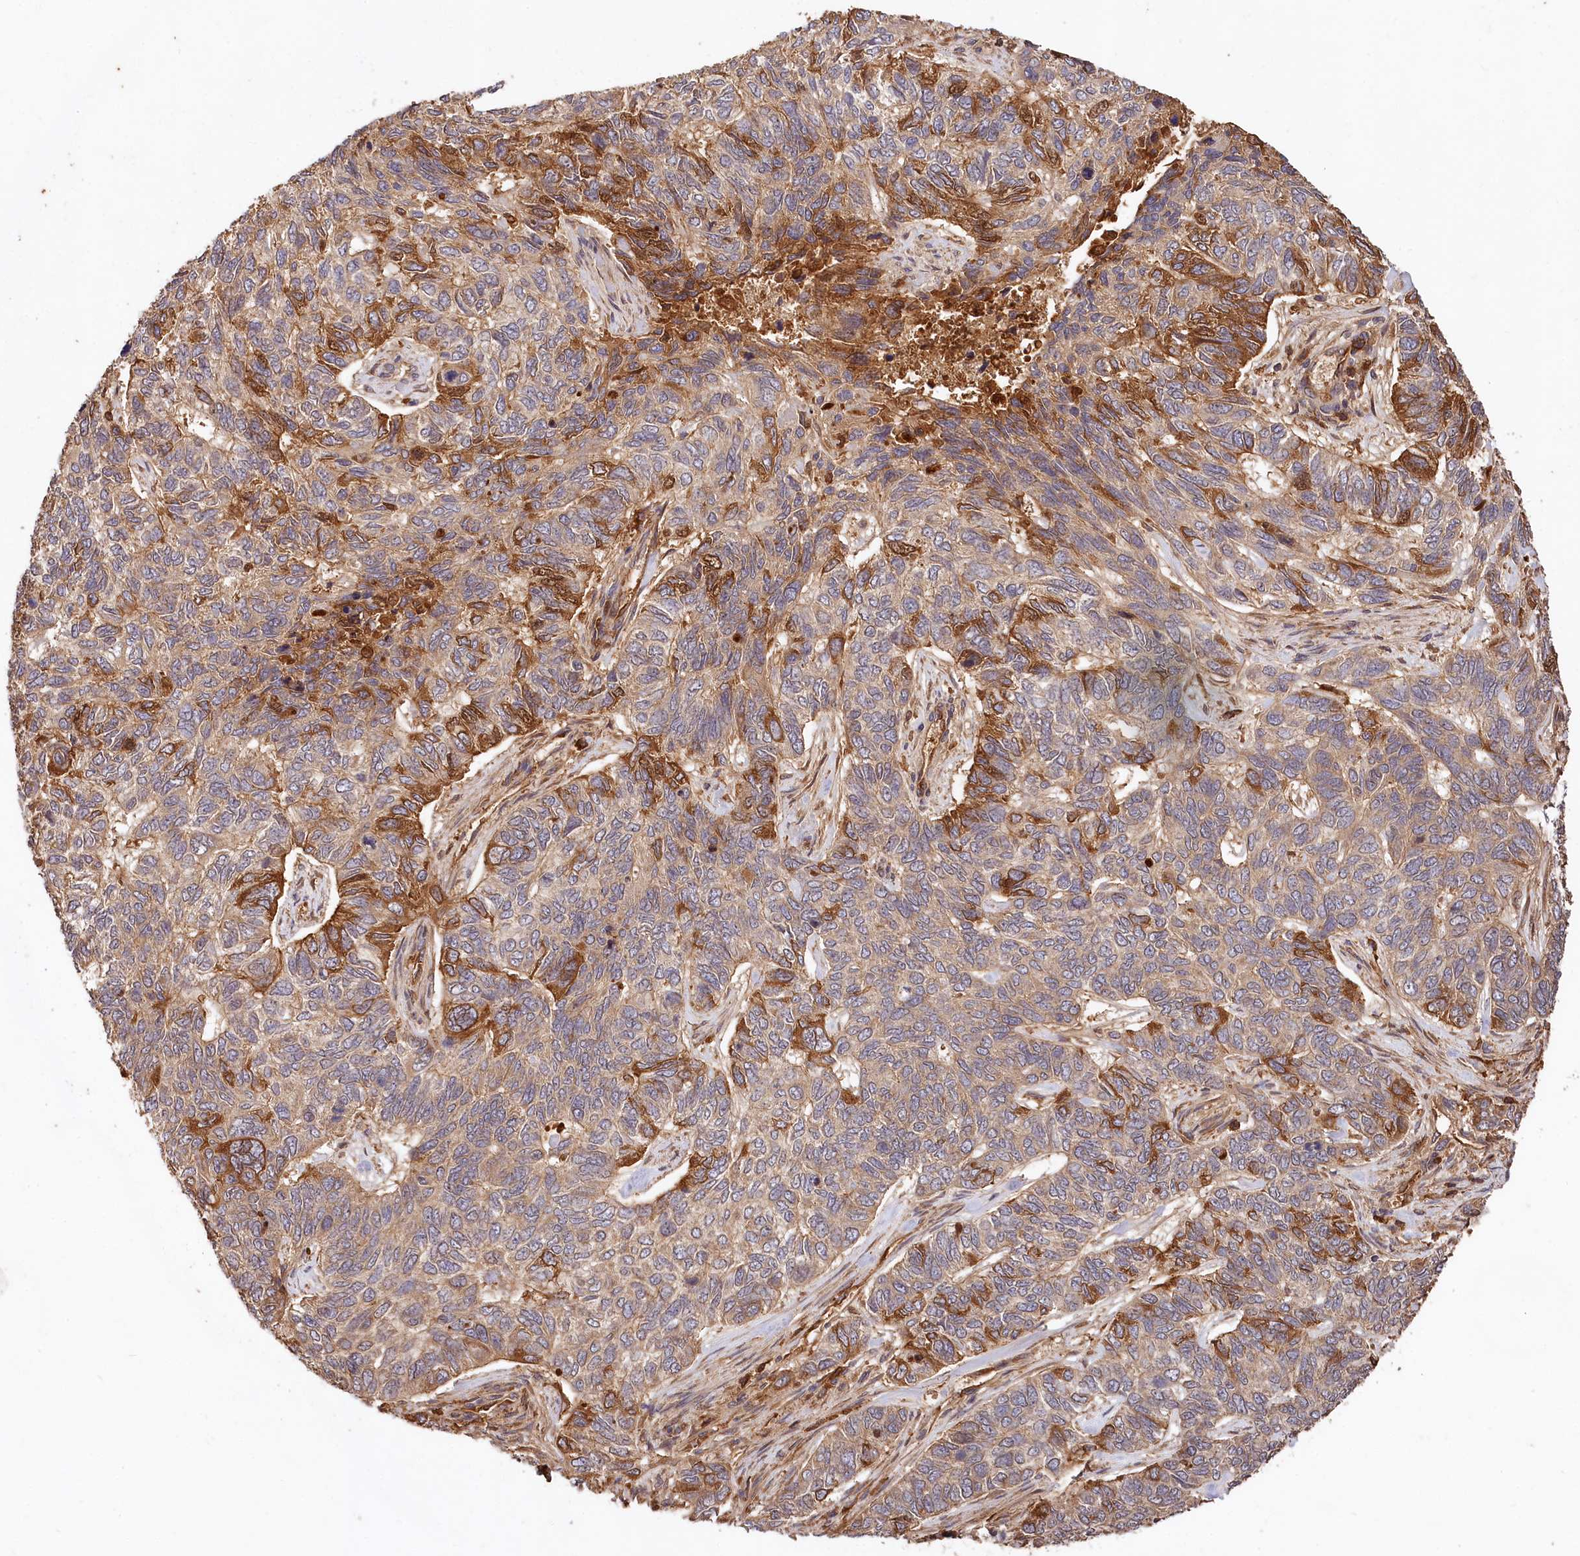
{"staining": {"intensity": "strong", "quantity": "<25%", "location": "cytoplasmic/membranous"}, "tissue": "skin cancer", "cell_type": "Tumor cells", "image_type": "cancer", "snomed": [{"axis": "morphology", "description": "Basal cell carcinoma"}, {"axis": "topography", "description": "Skin"}], "caption": "This image displays basal cell carcinoma (skin) stained with immunohistochemistry to label a protein in brown. The cytoplasmic/membranous of tumor cells show strong positivity for the protein. Nuclei are counter-stained blue.", "gene": "MCF2L2", "patient": {"sex": "female", "age": 65}}